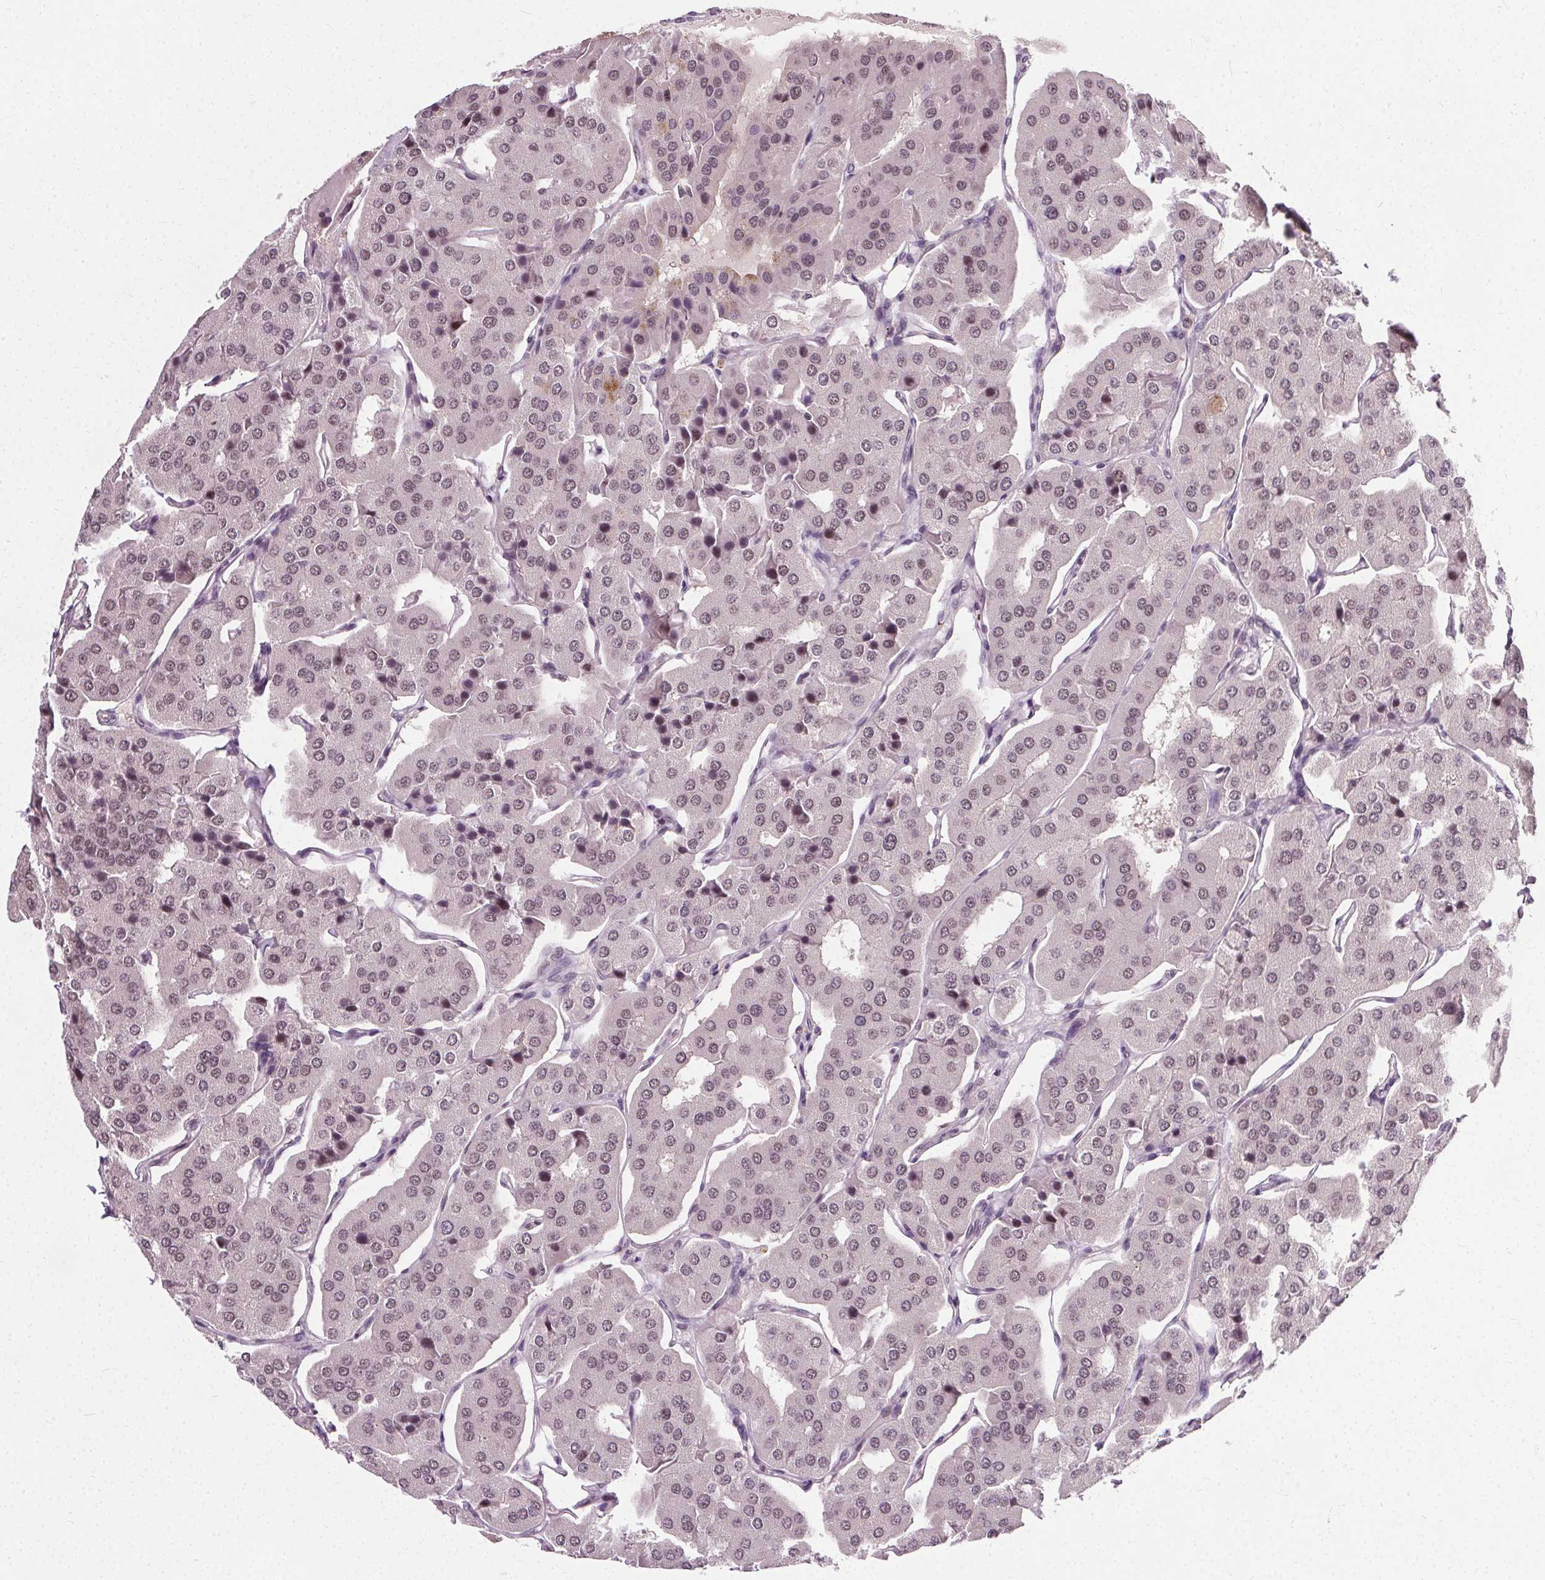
{"staining": {"intensity": "weak", "quantity": "25%-75%", "location": "nuclear"}, "tissue": "parathyroid gland", "cell_type": "Glandular cells", "image_type": "normal", "snomed": [{"axis": "morphology", "description": "Normal tissue, NOS"}, {"axis": "morphology", "description": "Adenoma, NOS"}, {"axis": "topography", "description": "Parathyroid gland"}], "caption": "Weak nuclear protein positivity is present in approximately 25%-75% of glandular cells in parathyroid gland. (brown staining indicates protein expression, while blue staining denotes nuclei).", "gene": "MED6", "patient": {"sex": "female", "age": 86}}